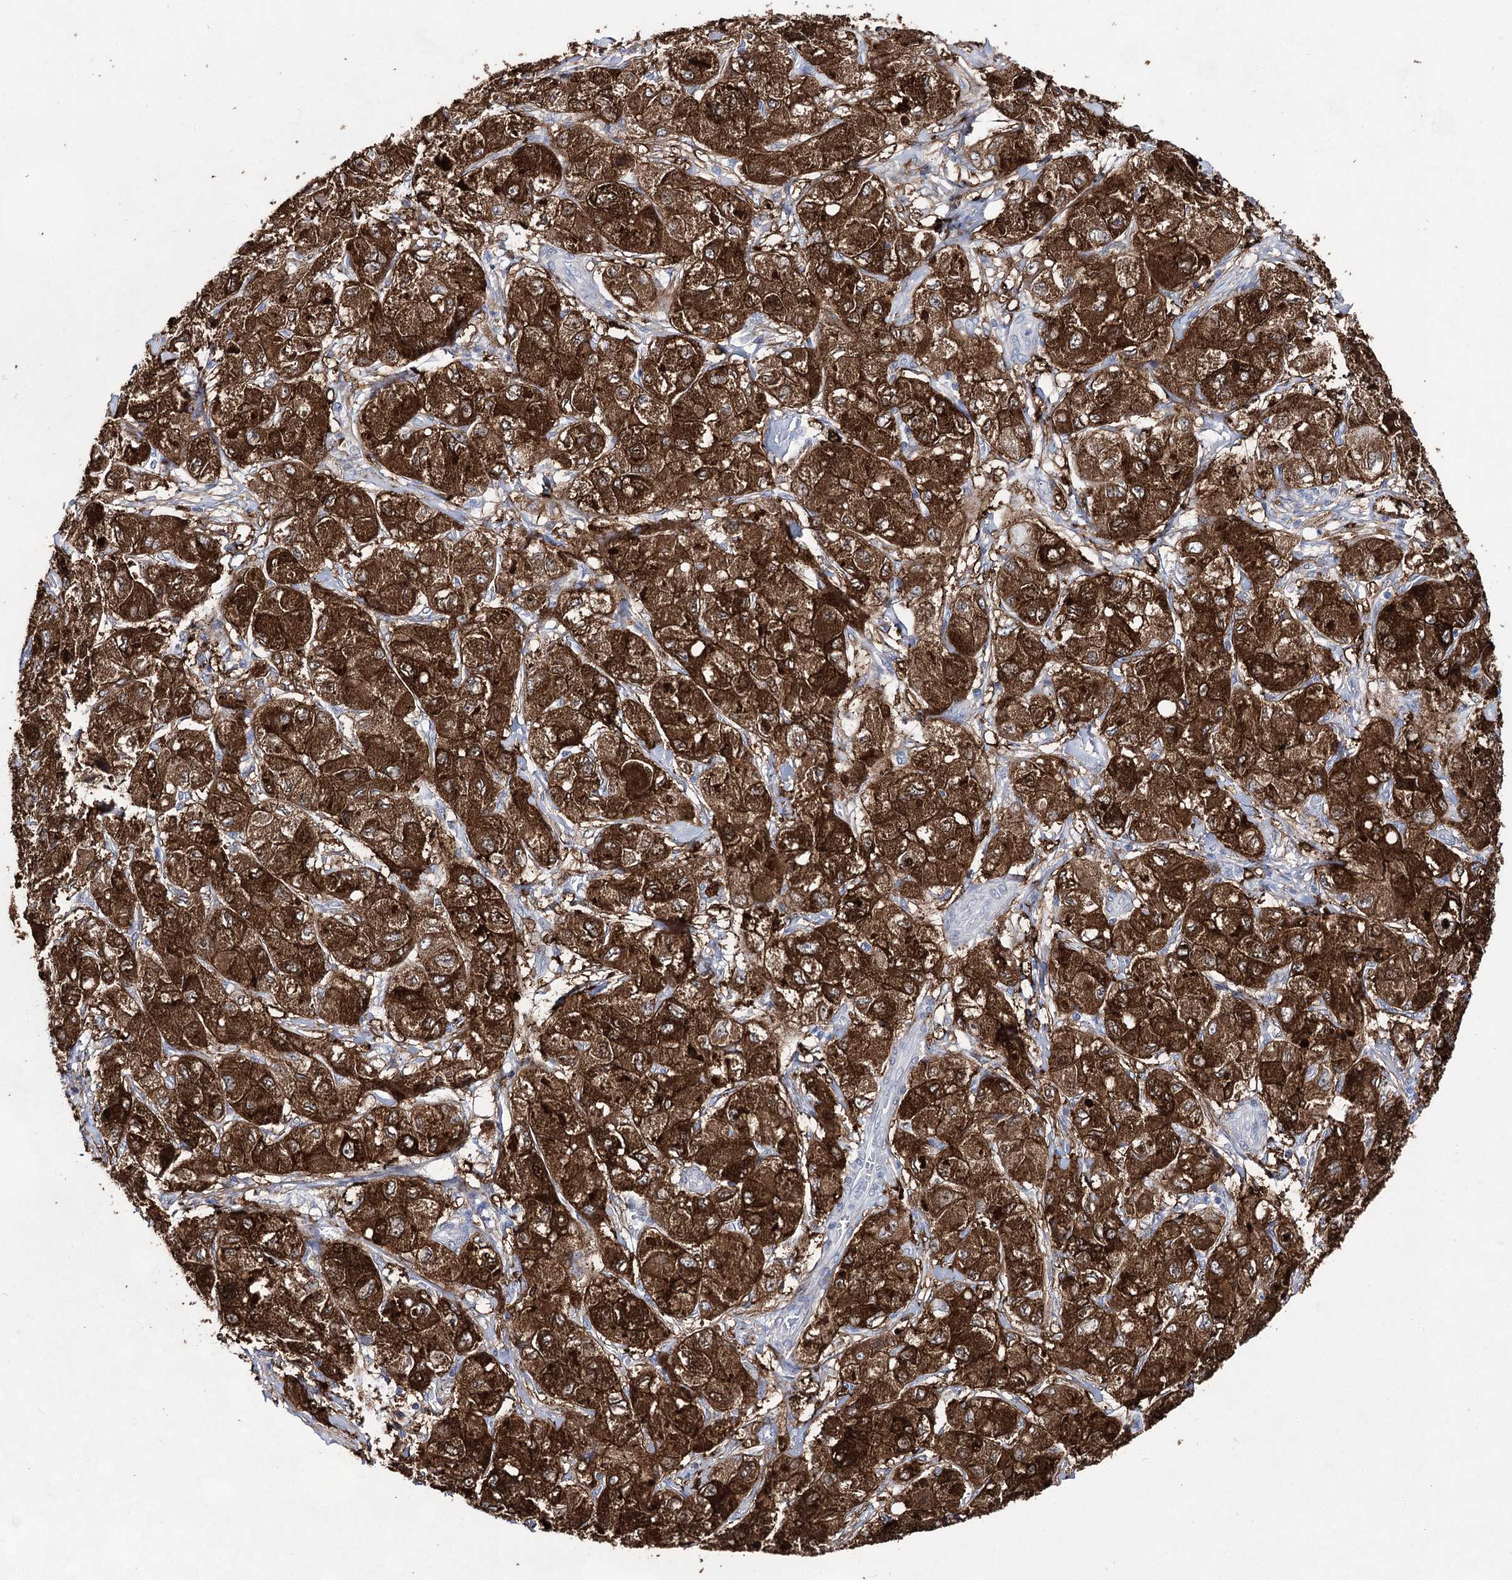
{"staining": {"intensity": "strong", "quantity": ">75%", "location": "cytoplasmic/membranous"}, "tissue": "liver cancer", "cell_type": "Tumor cells", "image_type": "cancer", "snomed": [{"axis": "morphology", "description": "Carcinoma, Hepatocellular, NOS"}, {"axis": "topography", "description": "Liver"}], "caption": "Protein analysis of liver hepatocellular carcinoma tissue demonstrates strong cytoplasmic/membranous positivity in about >75% of tumor cells.", "gene": "UGDH", "patient": {"sex": "male", "age": 80}}